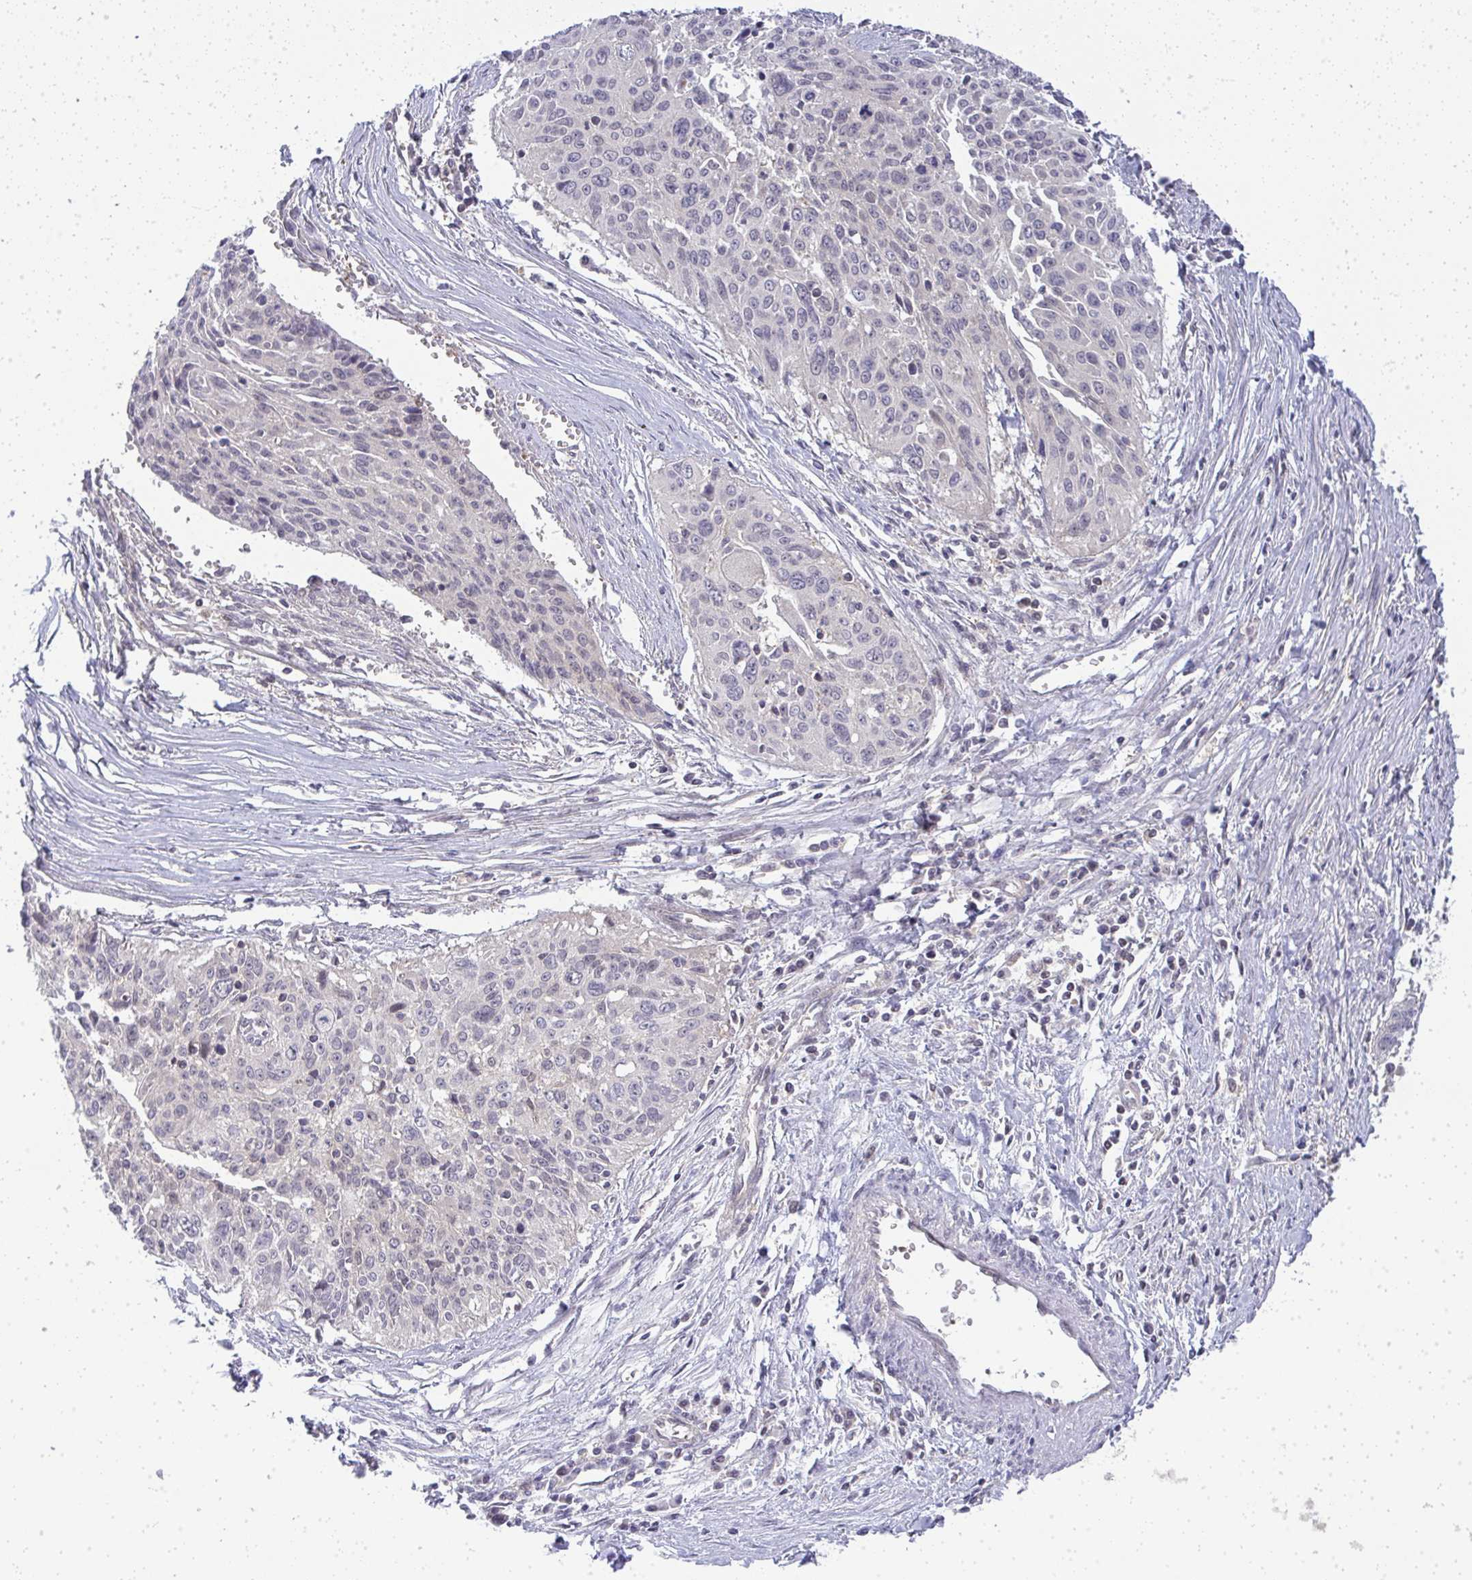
{"staining": {"intensity": "negative", "quantity": "none", "location": "none"}, "tissue": "cervical cancer", "cell_type": "Tumor cells", "image_type": "cancer", "snomed": [{"axis": "morphology", "description": "Squamous cell carcinoma, NOS"}, {"axis": "topography", "description": "Cervix"}], "caption": "Tumor cells show no significant protein expression in cervical cancer. The staining was performed using DAB to visualize the protein expression in brown, while the nuclei were stained in blue with hematoxylin (Magnification: 20x).", "gene": "HDHD2", "patient": {"sex": "female", "age": 55}}